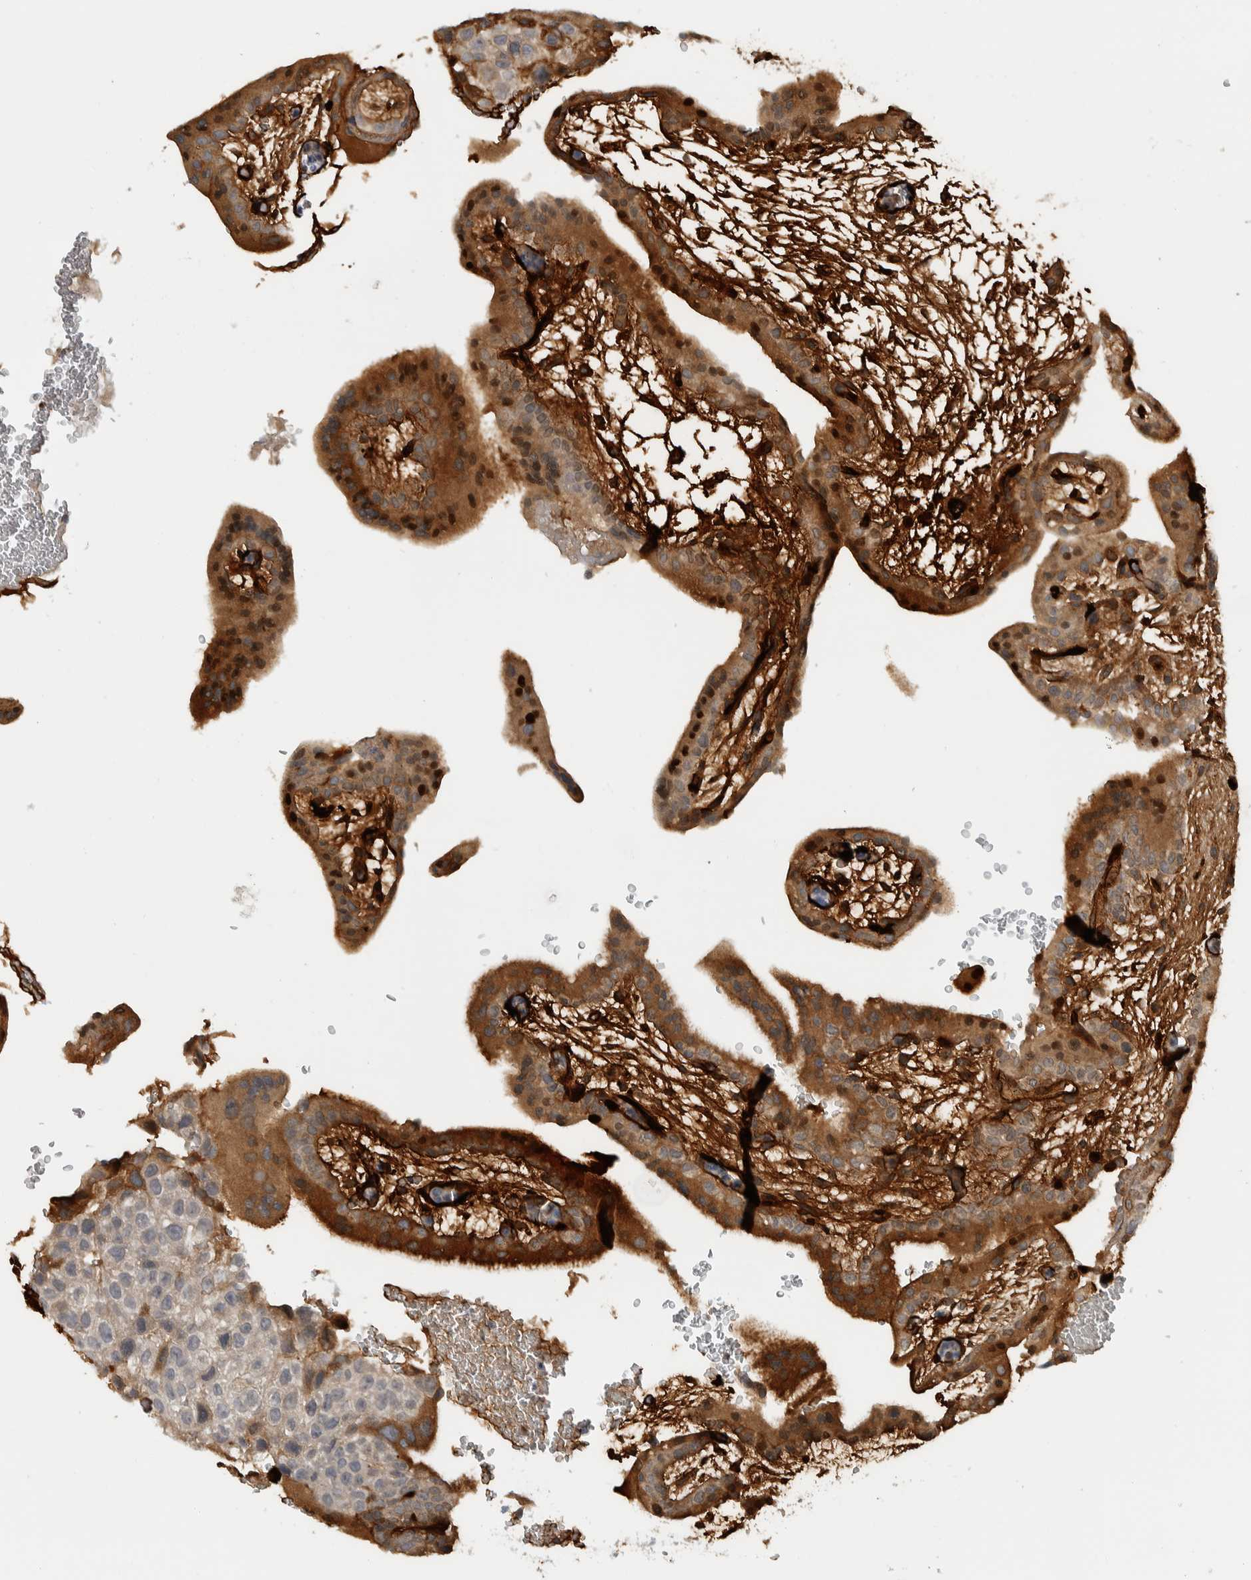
{"staining": {"intensity": "negative", "quantity": "none", "location": "none"}, "tissue": "placenta", "cell_type": "Decidual cells", "image_type": "normal", "snomed": [{"axis": "morphology", "description": "Normal tissue, NOS"}, {"axis": "topography", "description": "Placenta"}], "caption": "A high-resolution histopathology image shows immunohistochemistry (IHC) staining of normal placenta, which exhibits no significant positivity in decidual cells. (DAB IHC, high magnification).", "gene": "AFP", "patient": {"sex": "female", "age": 35}}